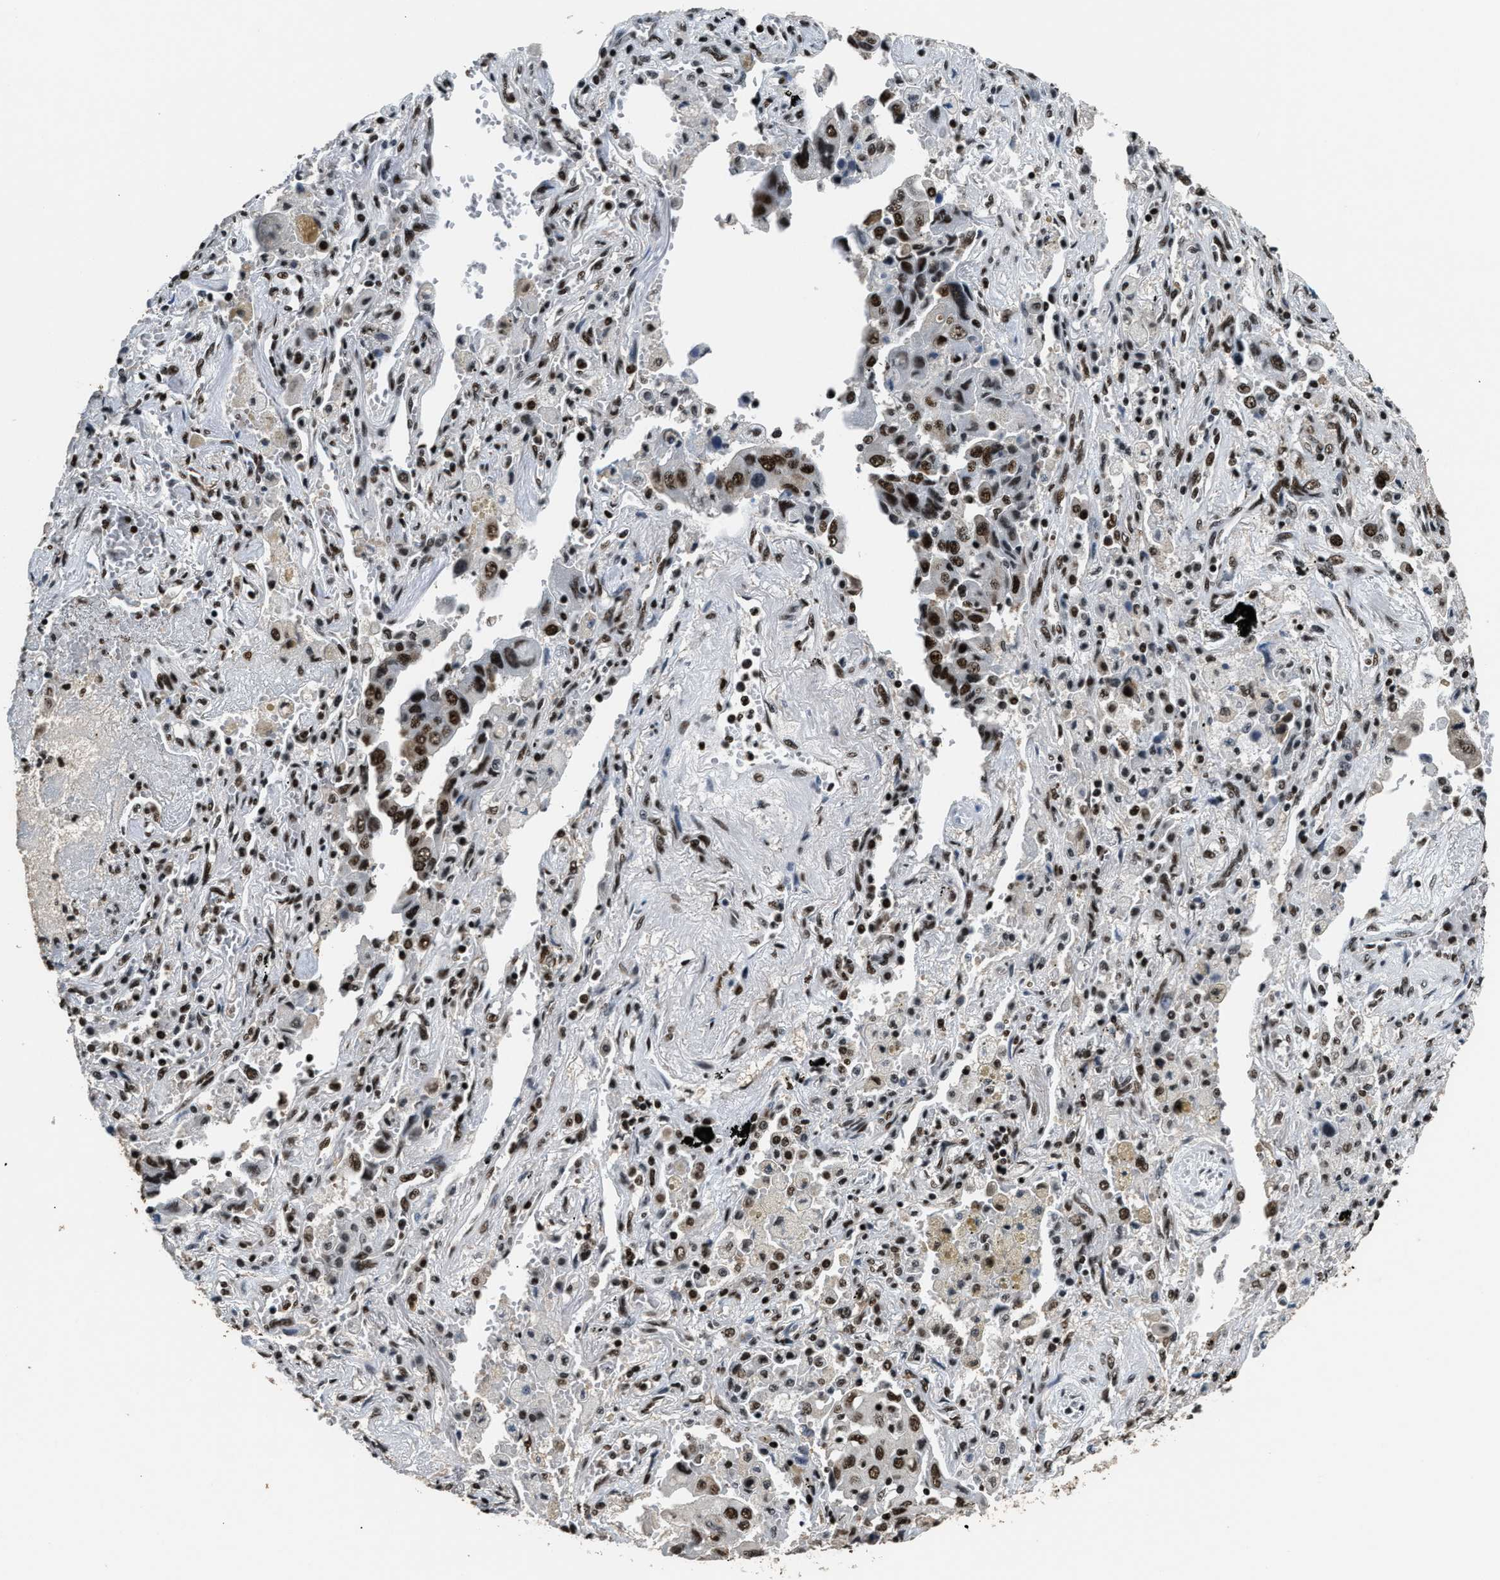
{"staining": {"intensity": "strong", "quantity": ">75%", "location": "nuclear"}, "tissue": "lung cancer", "cell_type": "Tumor cells", "image_type": "cancer", "snomed": [{"axis": "morphology", "description": "Adenocarcinoma, NOS"}, {"axis": "topography", "description": "Lung"}], "caption": "IHC (DAB (3,3'-diaminobenzidine)) staining of human lung adenocarcinoma exhibits strong nuclear protein staining in approximately >75% of tumor cells.", "gene": "RAD21", "patient": {"sex": "female", "age": 65}}